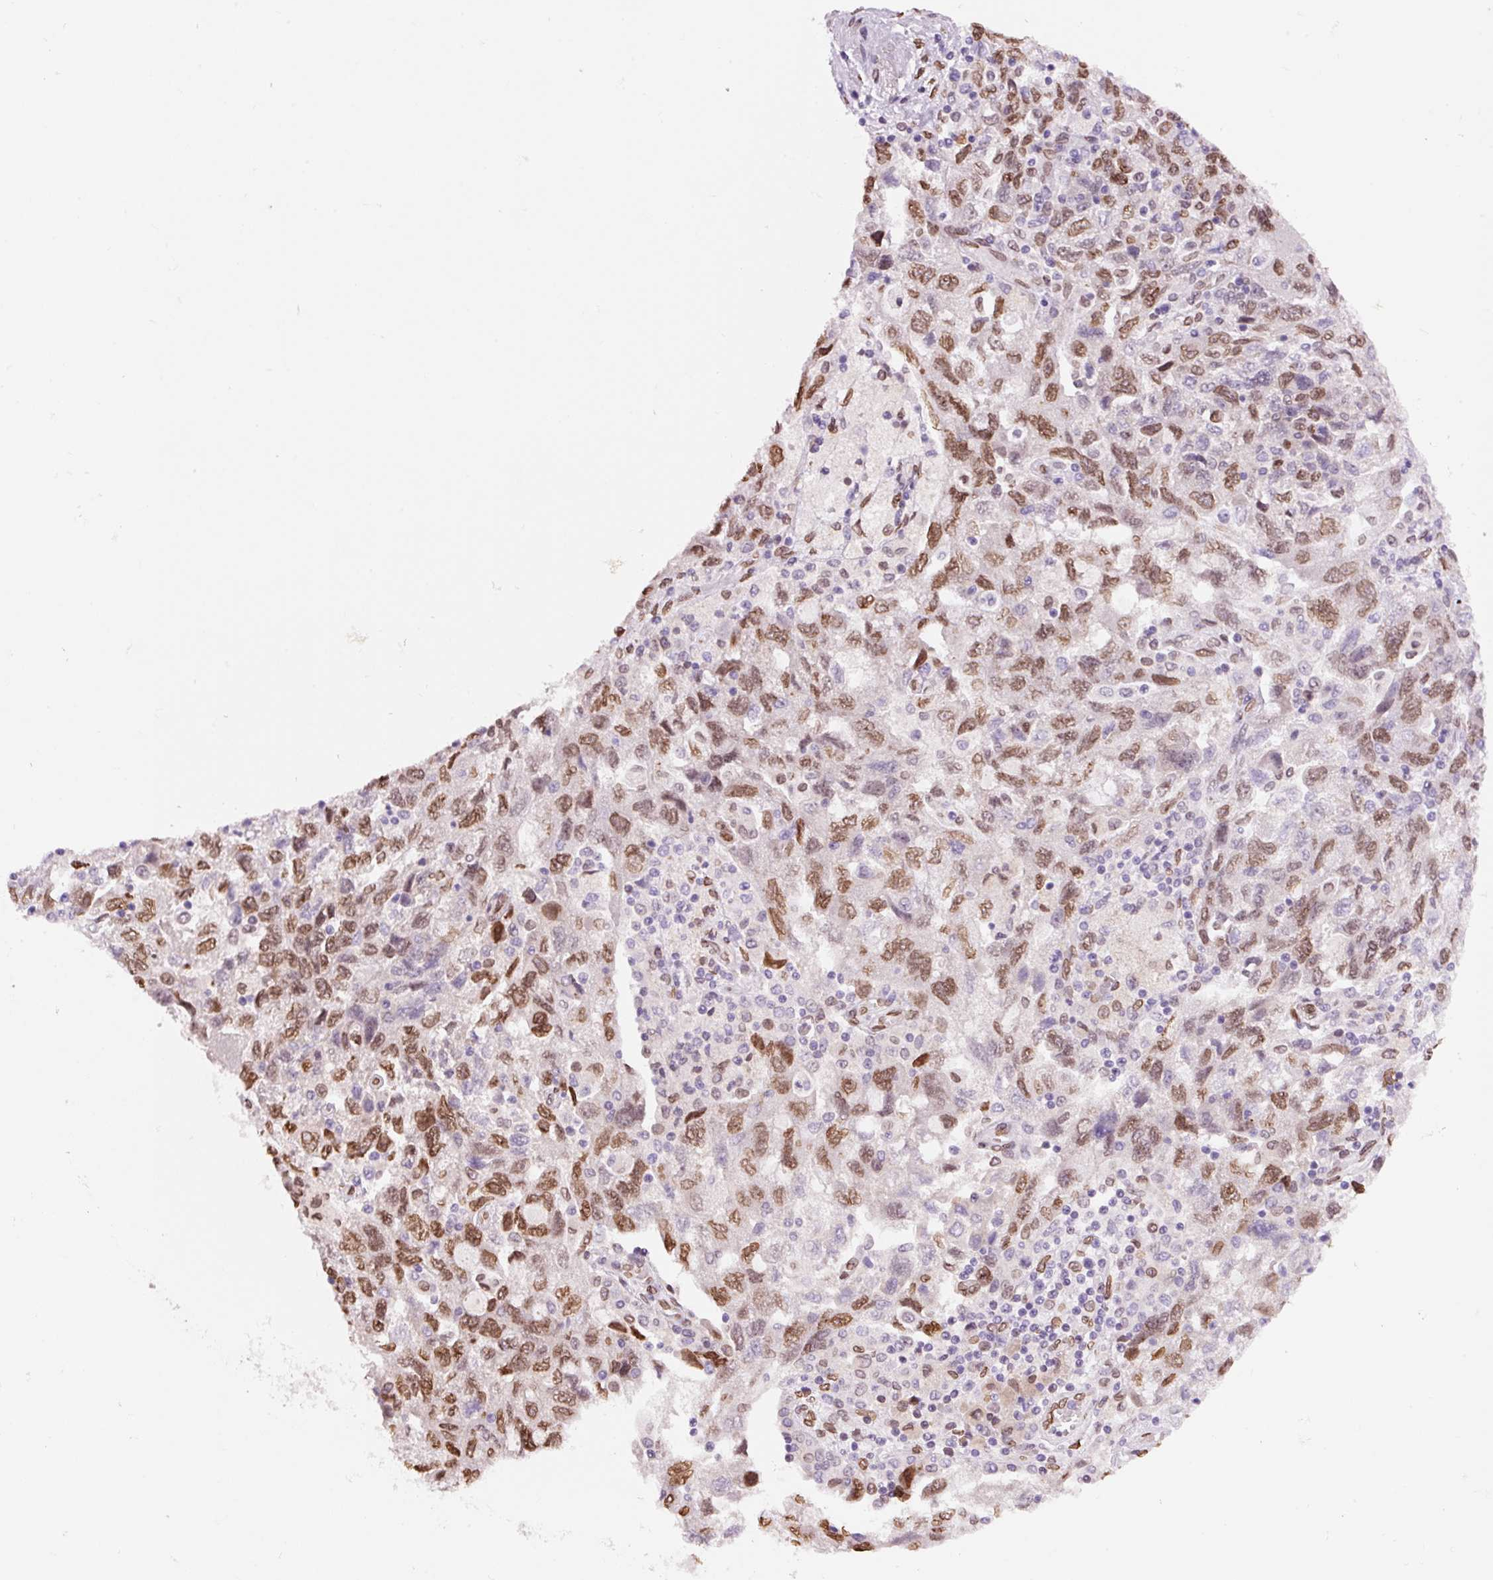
{"staining": {"intensity": "moderate", "quantity": ">75%", "location": "nuclear"}, "tissue": "ovarian cancer", "cell_type": "Tumor cells", "image_type": "cancer", "snomed": [{"axis": "morphology", "description": "Carcinoma, NOS"}, {"axis": "morphology", "description": "Cystadenocarcinoma, serous, NOS"}, {"axis": "topography", "description": "Ovary"}], "caption": "Approximately >75% of tumor cells in carcinoma (ovarian) show moderate nuclear protein expression as visualized by brown immunohistochemical staining.", "gene": "ZNF224", "patient": {"sex": "female", "age": 69}}